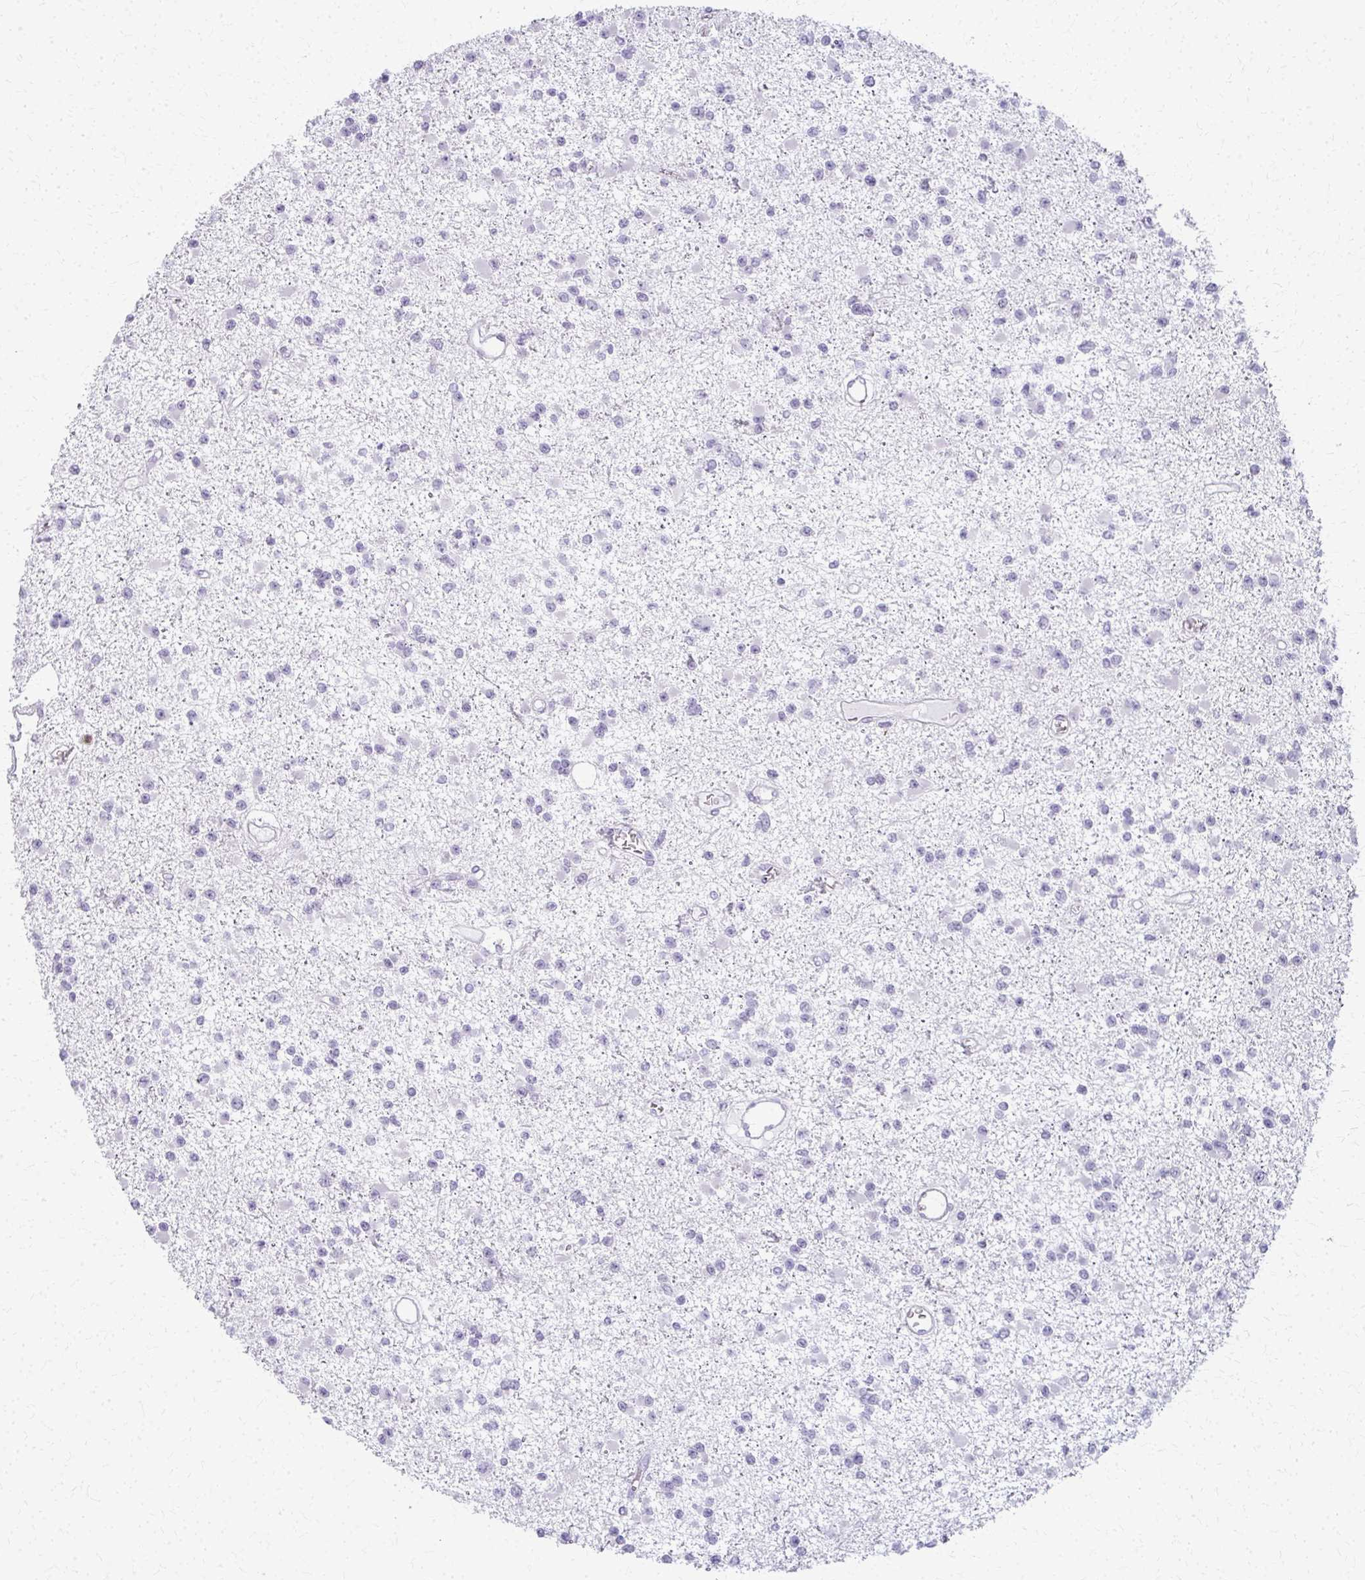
{"staining": {"intensity": "negative", "quantity": "none", "location": "none"}, "tissue": "glioma", "cell_type": "Tumor cells", "image_type": "cancer", "snomed": [{"axis": "morphology", "description": "Glioma, malignant, Low grade"}, {"axis": "topography", "description": "Brain"}], "caption": "The immunohistochemistry histopathology image has no significant expression in tumor cells of glioma tissue.", "gene": "CA3", "patient": {"sex": "female", "age": 22}}